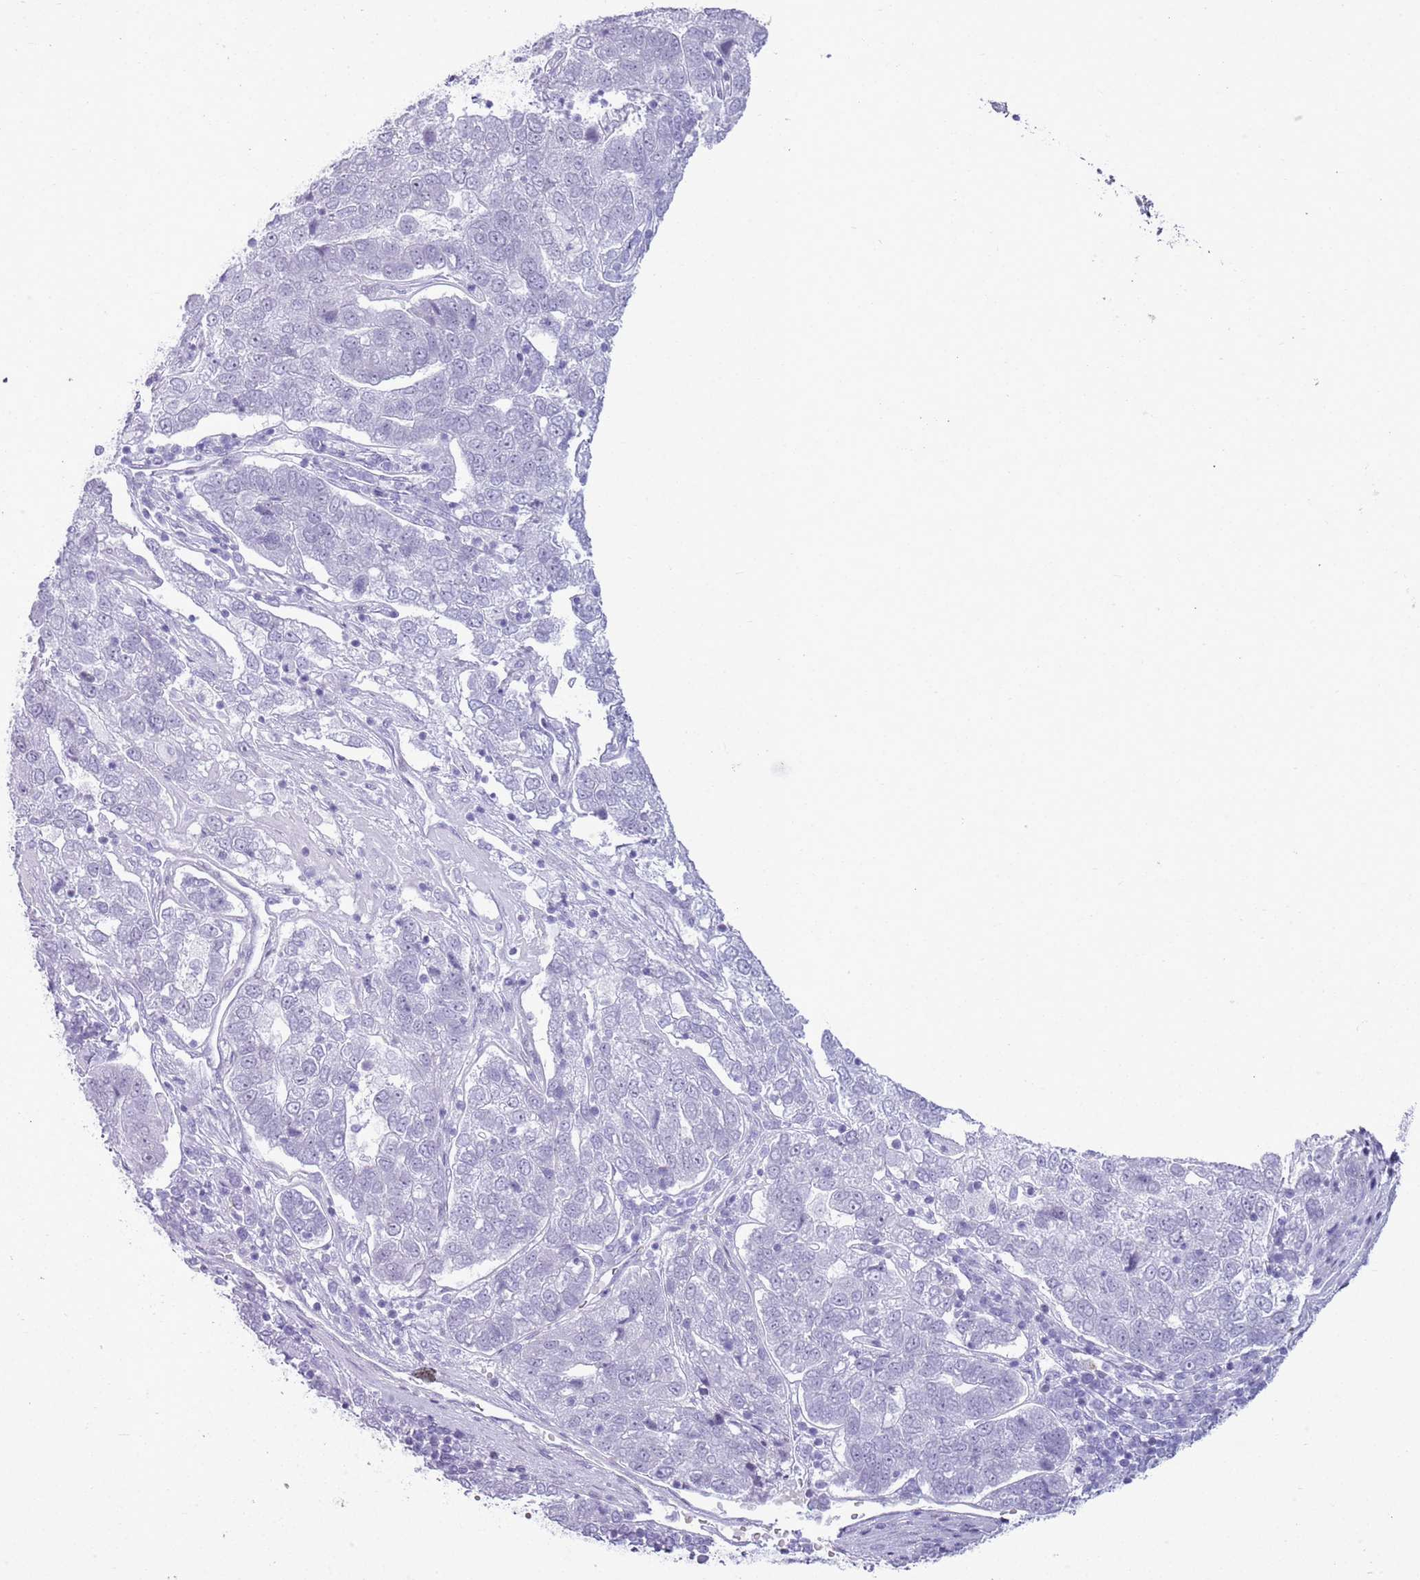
{"staining": {"intensity": "negative", "quantity": "none", "location": "none"}, "tissue": "pancreatic cancer", "cell_type": "Tumor cells", "image_type": "cancer", "snomed": [{"axis": "morphology", "description": "Adenocarcinoma, NOS"}, {"axis": "topography", "description": "Pancreas"}], "caption": "This is an IHC histopathology image of human pancreatic adenocarcinoma. There is no staining in tumor cells.", "gene": "ASIP", "patient": {"sex": "female", "age": 61}}